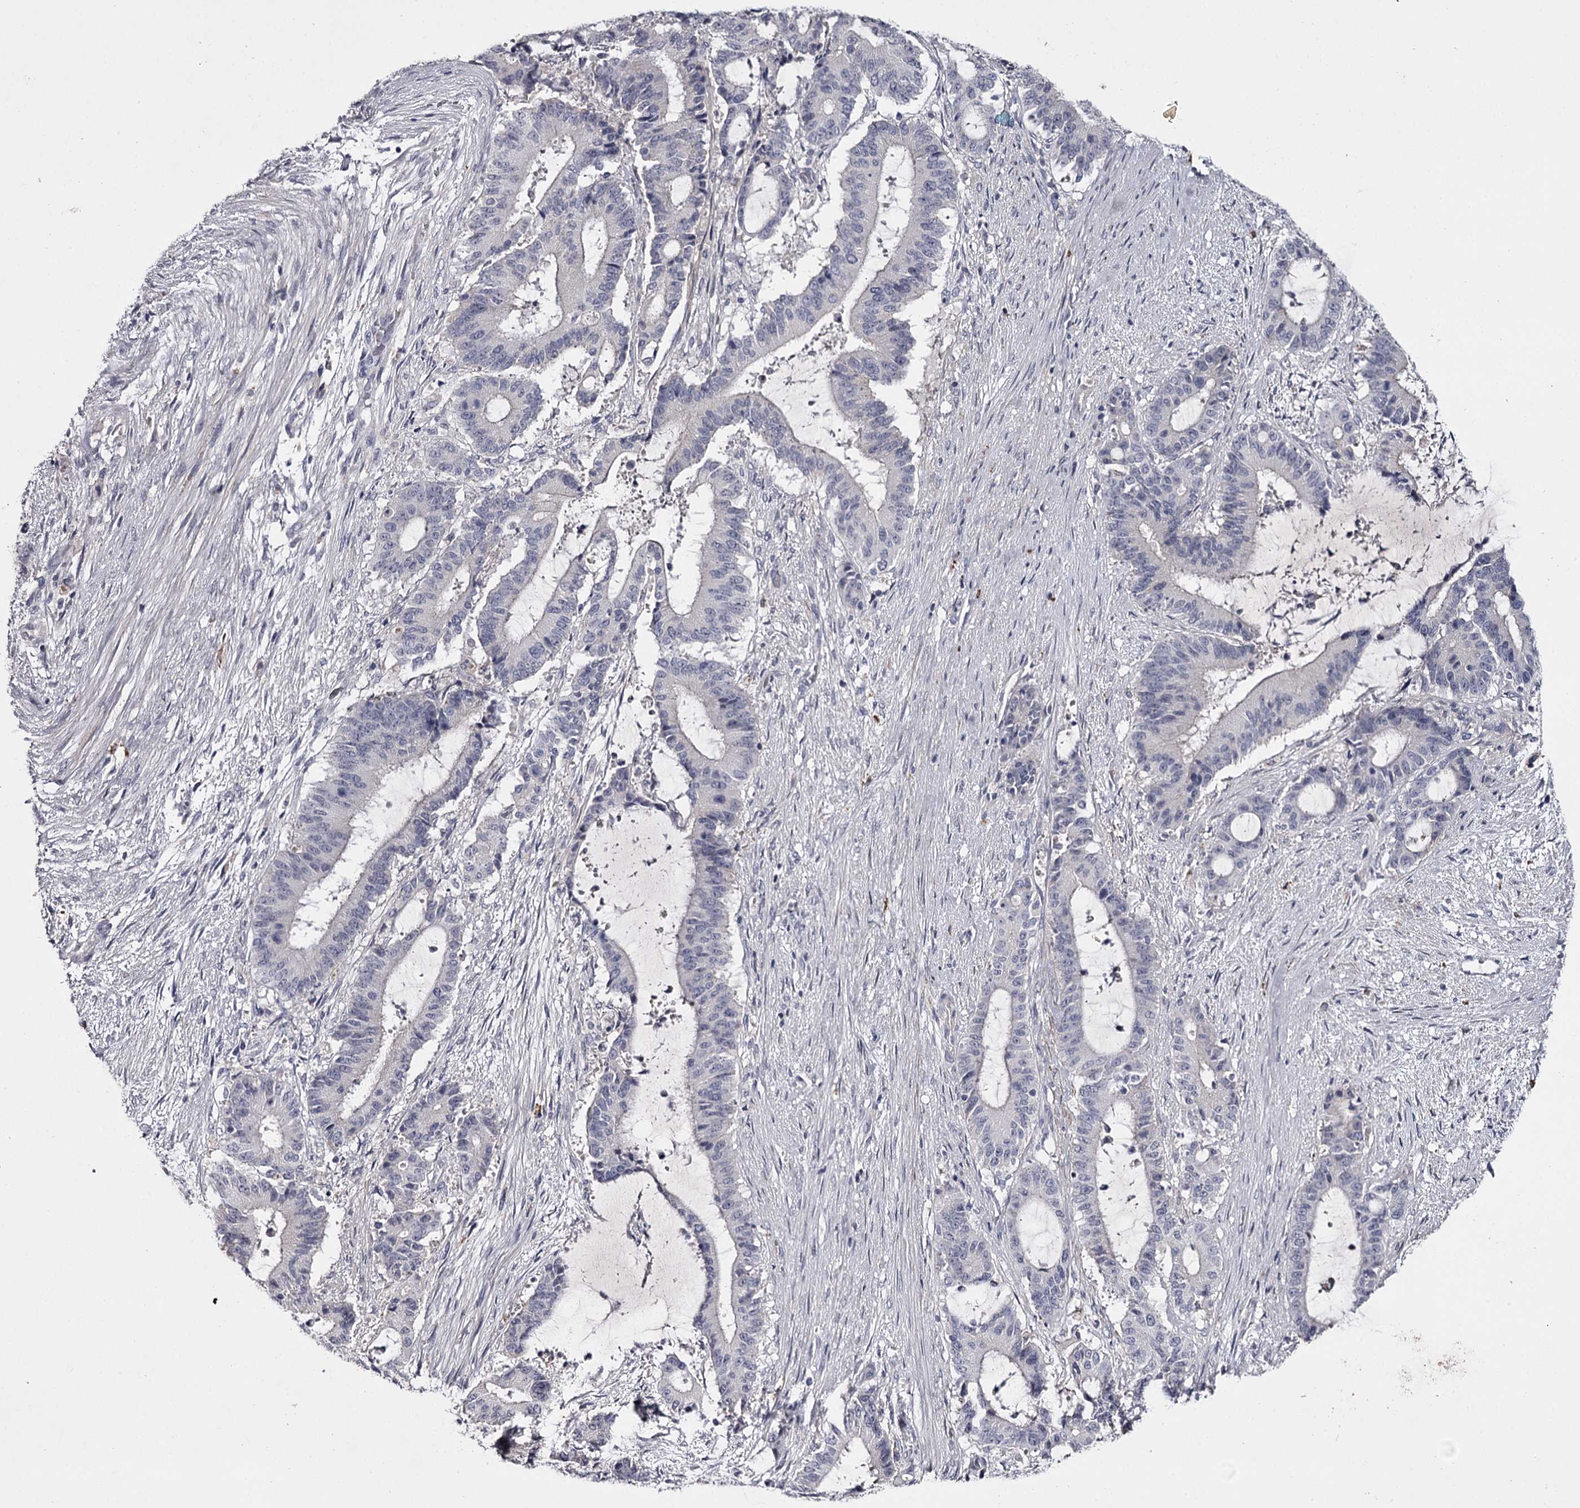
{"staining": {"intensity": "negative", "quantity": "none", "location": "none"}, "tissue": "liver cancer", "cell_type": "Tumor cells", "image_type": "cancer", "snomed": [{"axis": "morphology", "description": "Normal tissue, NOS"}, {"axis": "morphology", "description": "Cholangiocarcinoma"}, {"axis": "topography", "description": "Liver"}, {"axis": "topography", "description": "Peripheral nerve tissue"}], "caption": "This is an immunohistochemistry (IHC) micrograph of human liver cancer (cholangiocarcinoma). There is no positivity in tumor cells.", "gene": "FDXACB1", "patient": {"sex": "female", "age": 73}}